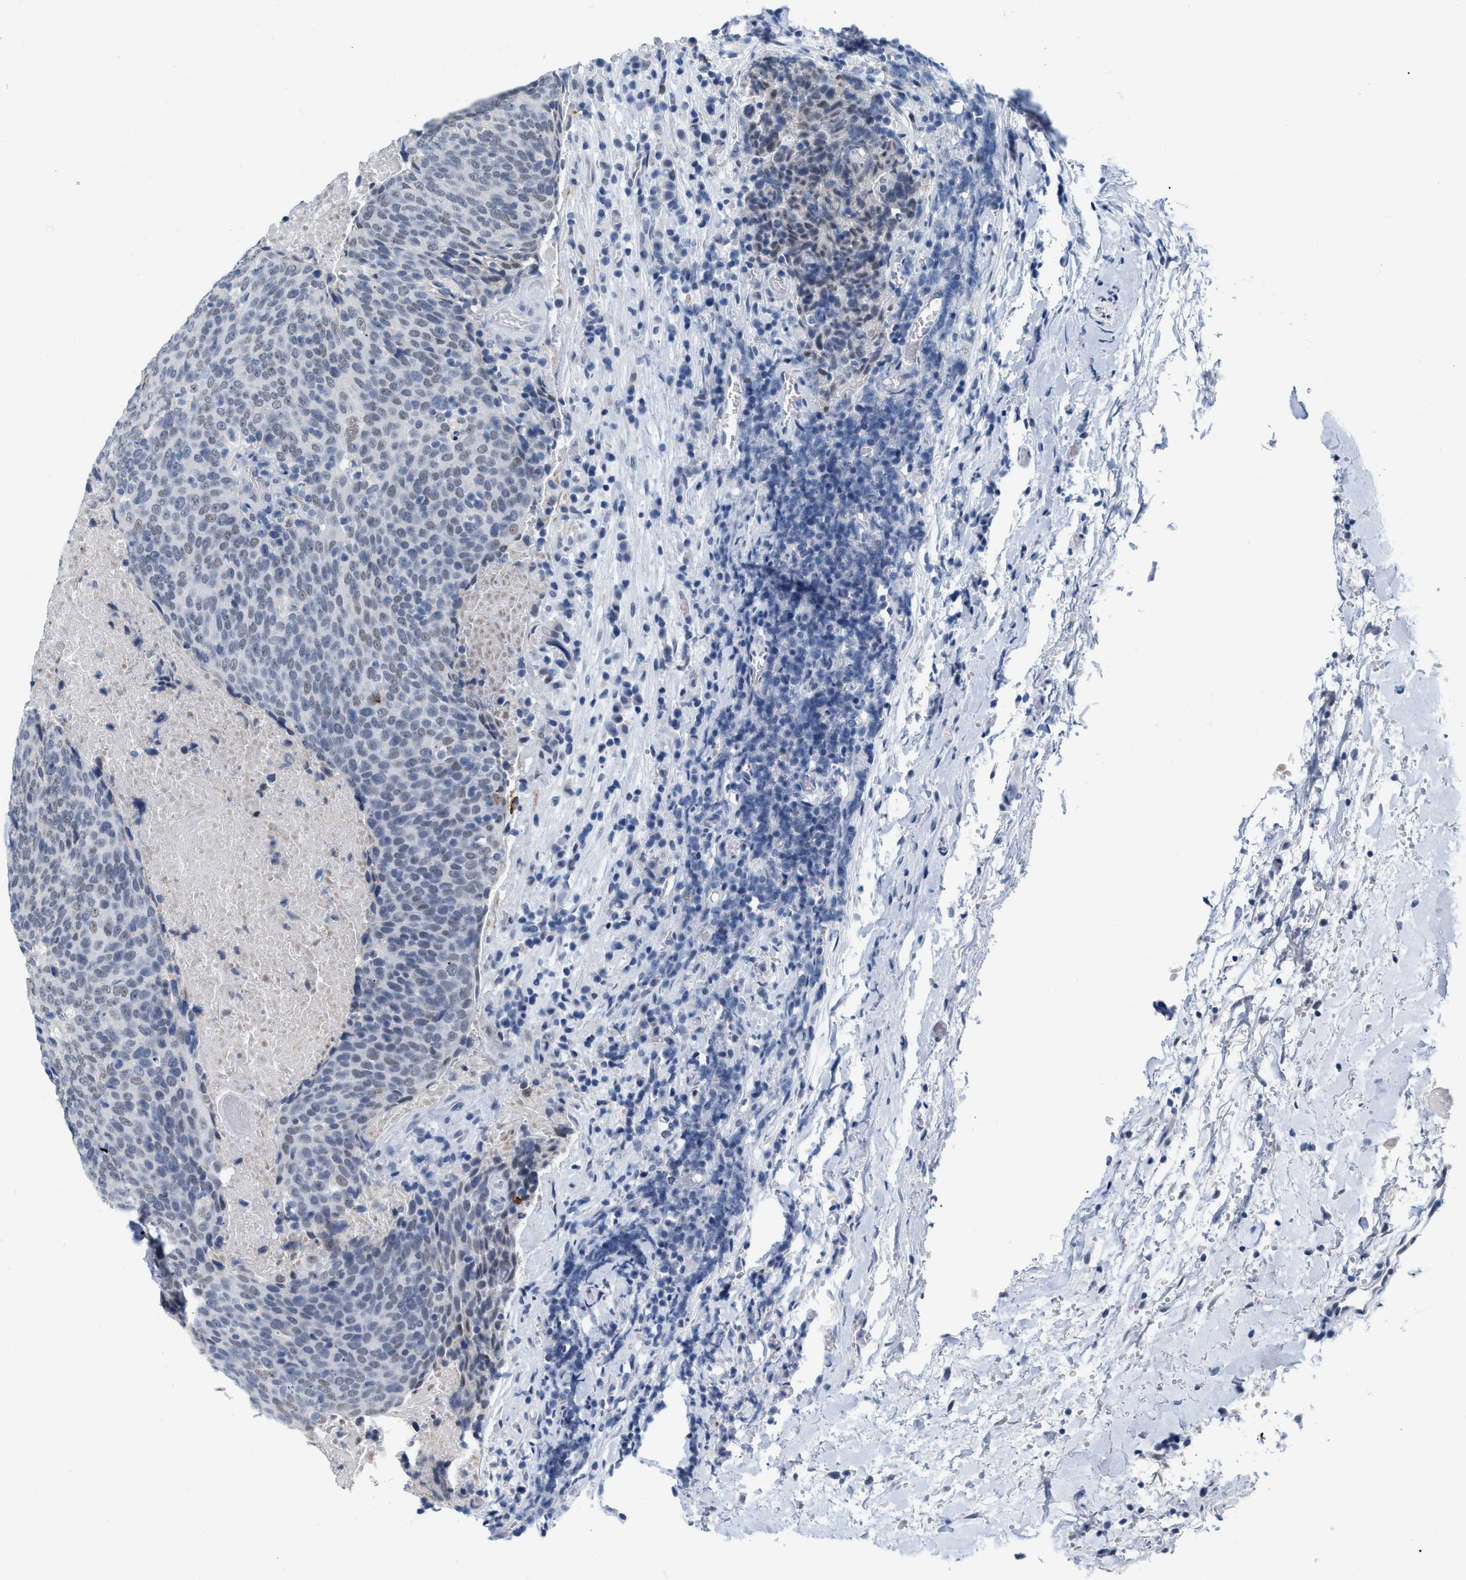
{"staining": {"intensity": "weak", "quantity": "<25%", "location": "nuclear"}, "tissue": "head and neck cancer", "cell_type": "Tumor cells", "image_type": "cancer", "snomed": [{"axis": "morphology", "description": "Squamous cell carcinoma, NOS"}, {"axis": "morphology", "description": "Squamous cell carcinoma, metastatic, NOS"}, {"axis": "topography", "description": "Lymph node"}, {"axis": "topography", "description": "Head-Neck"}], "caption": "Immunohistochemistry (IHC) photomicrograph of neoplastic tissue: human metastatic squamous cell carcinoma (head and neck) stained with DAB reveals no significant protein expression in tumor cells. (Brightfield microscopy of DAB (3,3'-diaminobenzidine) IHC at high magnification).", "gene": "XIRP1", "patient": {"sex": "male", "age": 62}}